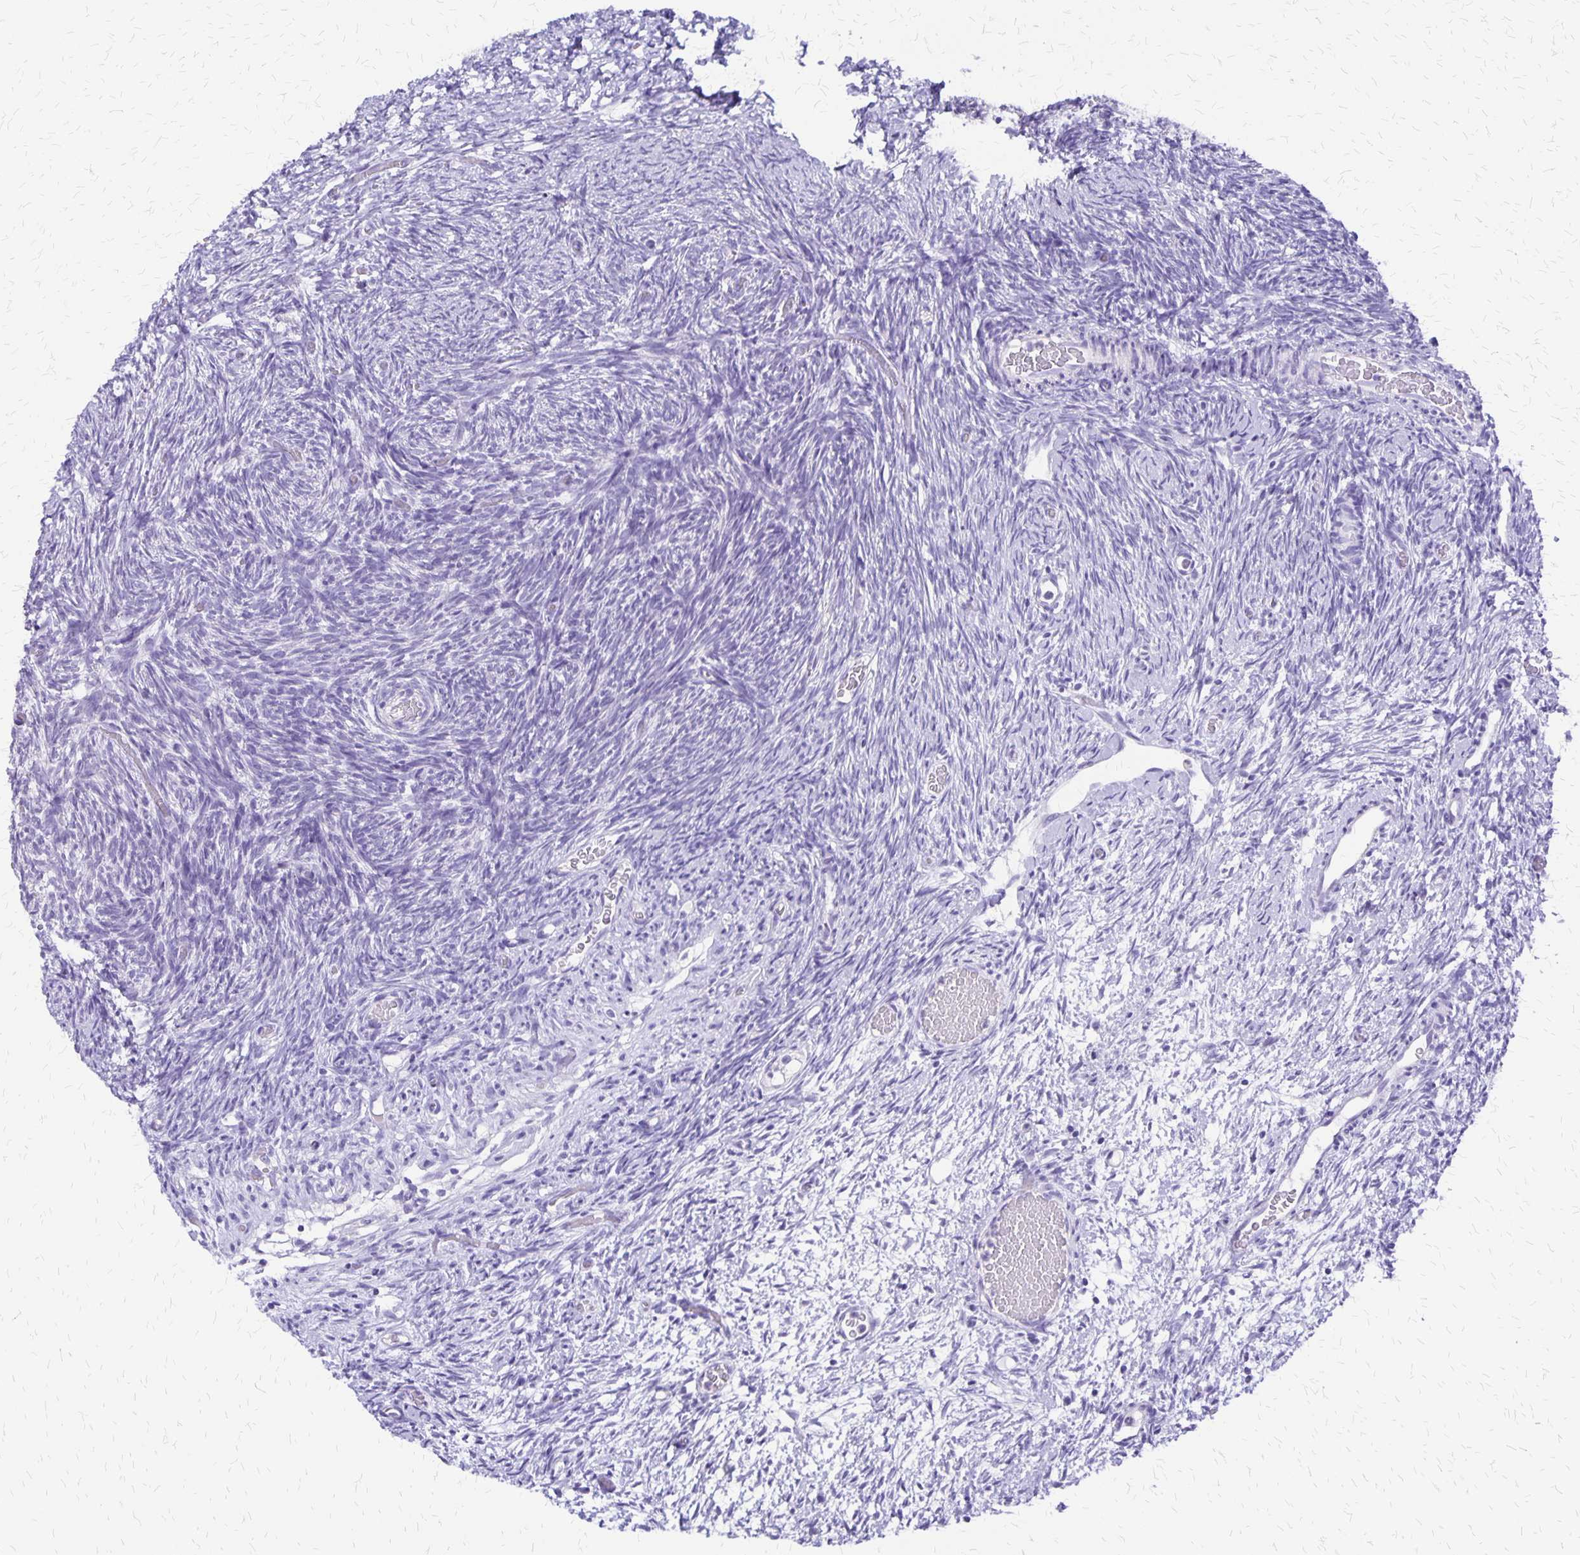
{"staining": {"intensity": "negative", "quantity": "none", "location": "none"}, "tissue": "ovary", "cell_type": "Follicle cells", "image_type": "normal", "snomed": [{"axis": "morphology", "description": "Normal tissue, NOS"}, {"axis": "topography", "description": "Ovary"}], "caption": "This is an IHC micrograph of benign human ovary. There is no positivity in follicle cells.", "gene": "SI", "patient": {"sex": "female", "age": 39}}